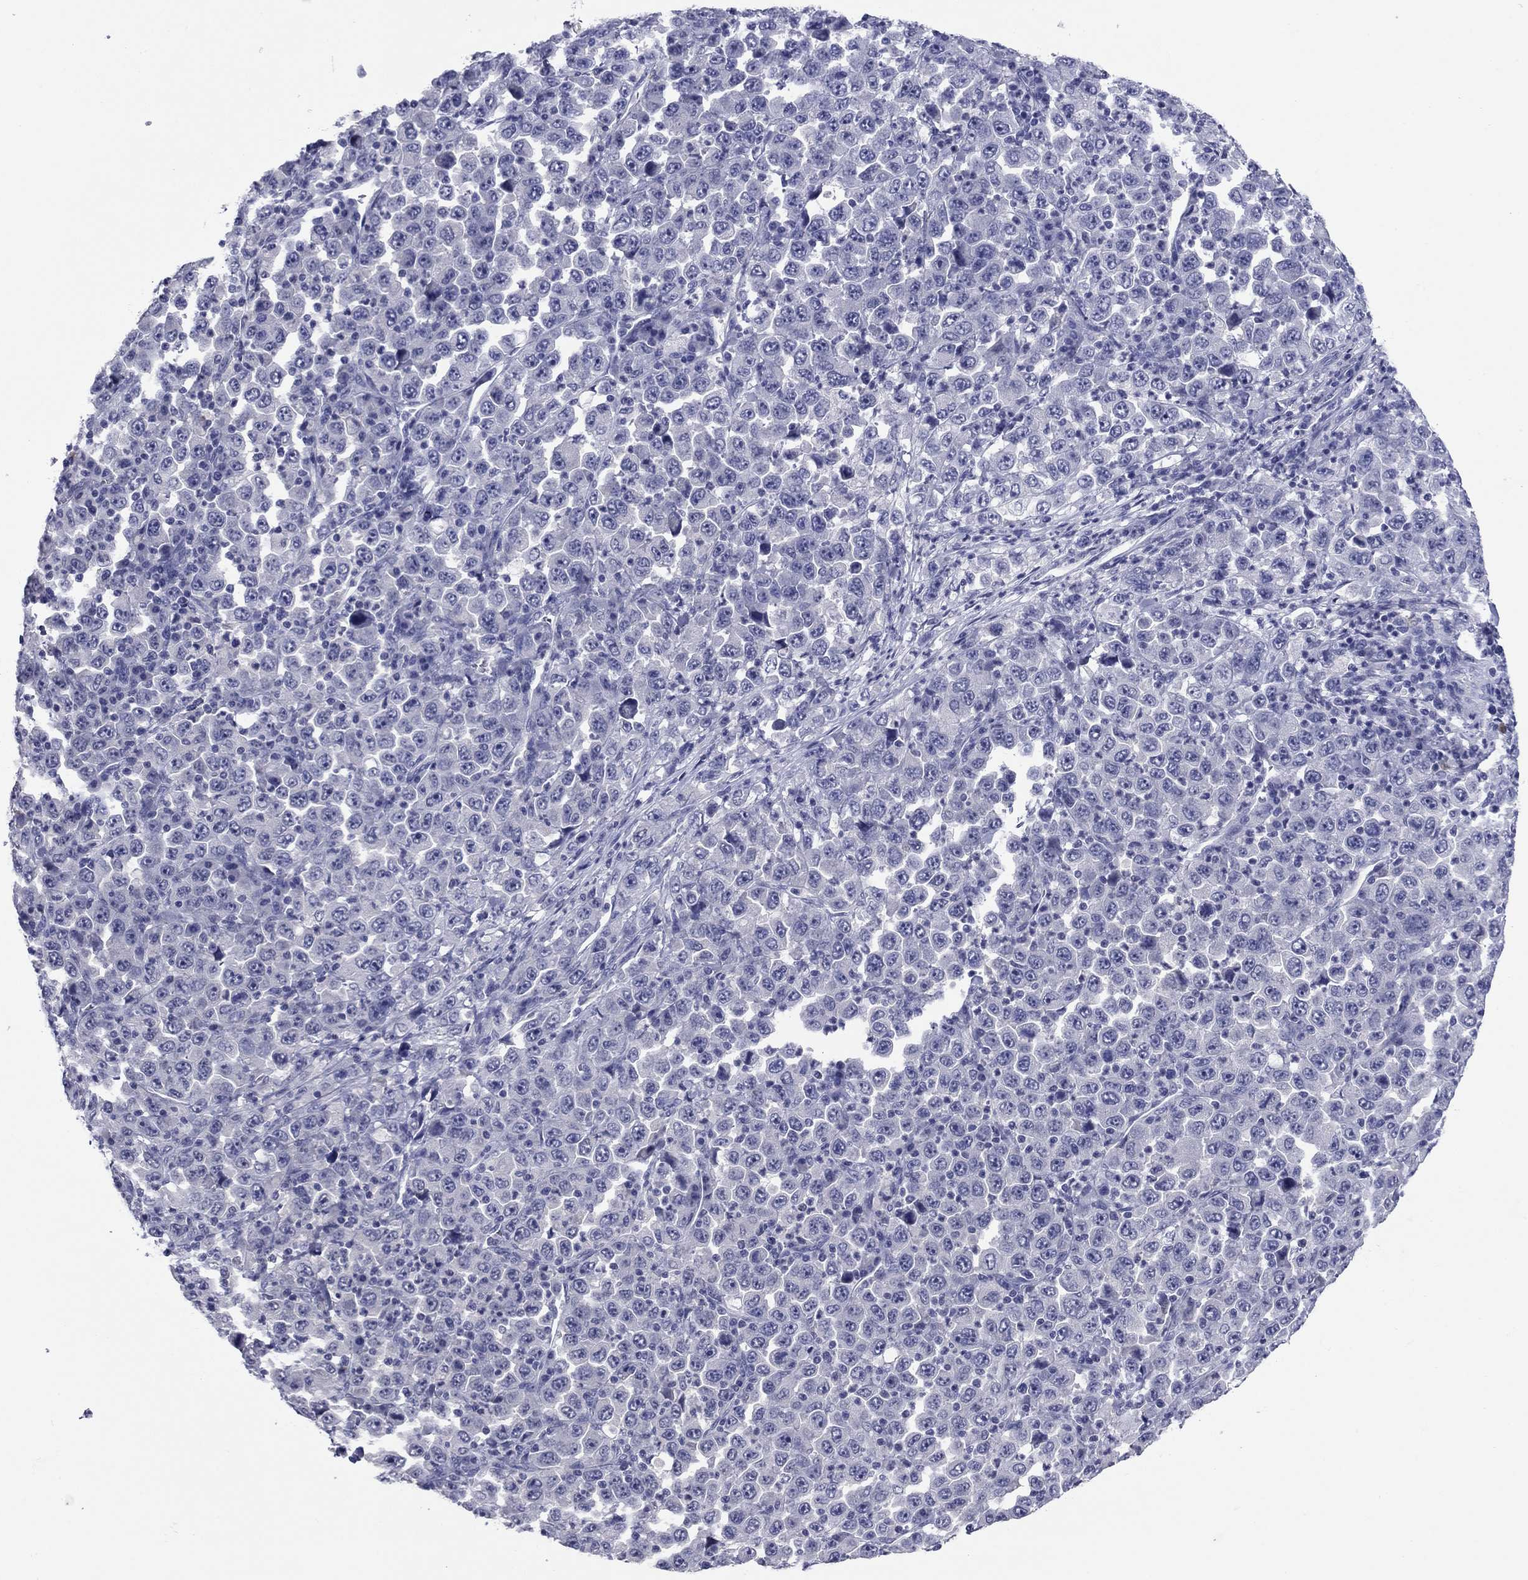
{"staining": {"intensity": "negative", "quantity": "none", "location": "none"}, "tissue": "stomach cancer", "cell_type": "Tumor cells", "image_type": "cancer", "snomed": [{"axis": "morphology", "description": "Normal tissue, NOS"}, {"axis": "morphology", "description": "Adenocarcinoma, NOS"}, {"axis": "topography", "description": "Stomach, upper"}, {"axis": "topography", "description": "Stomach"}], "caption": "The image displays no significant expression in tumor cells of adenocarcinoma (stomach).", "gene": "HAO1", "patient": {"sex": "male", "age": 59}}